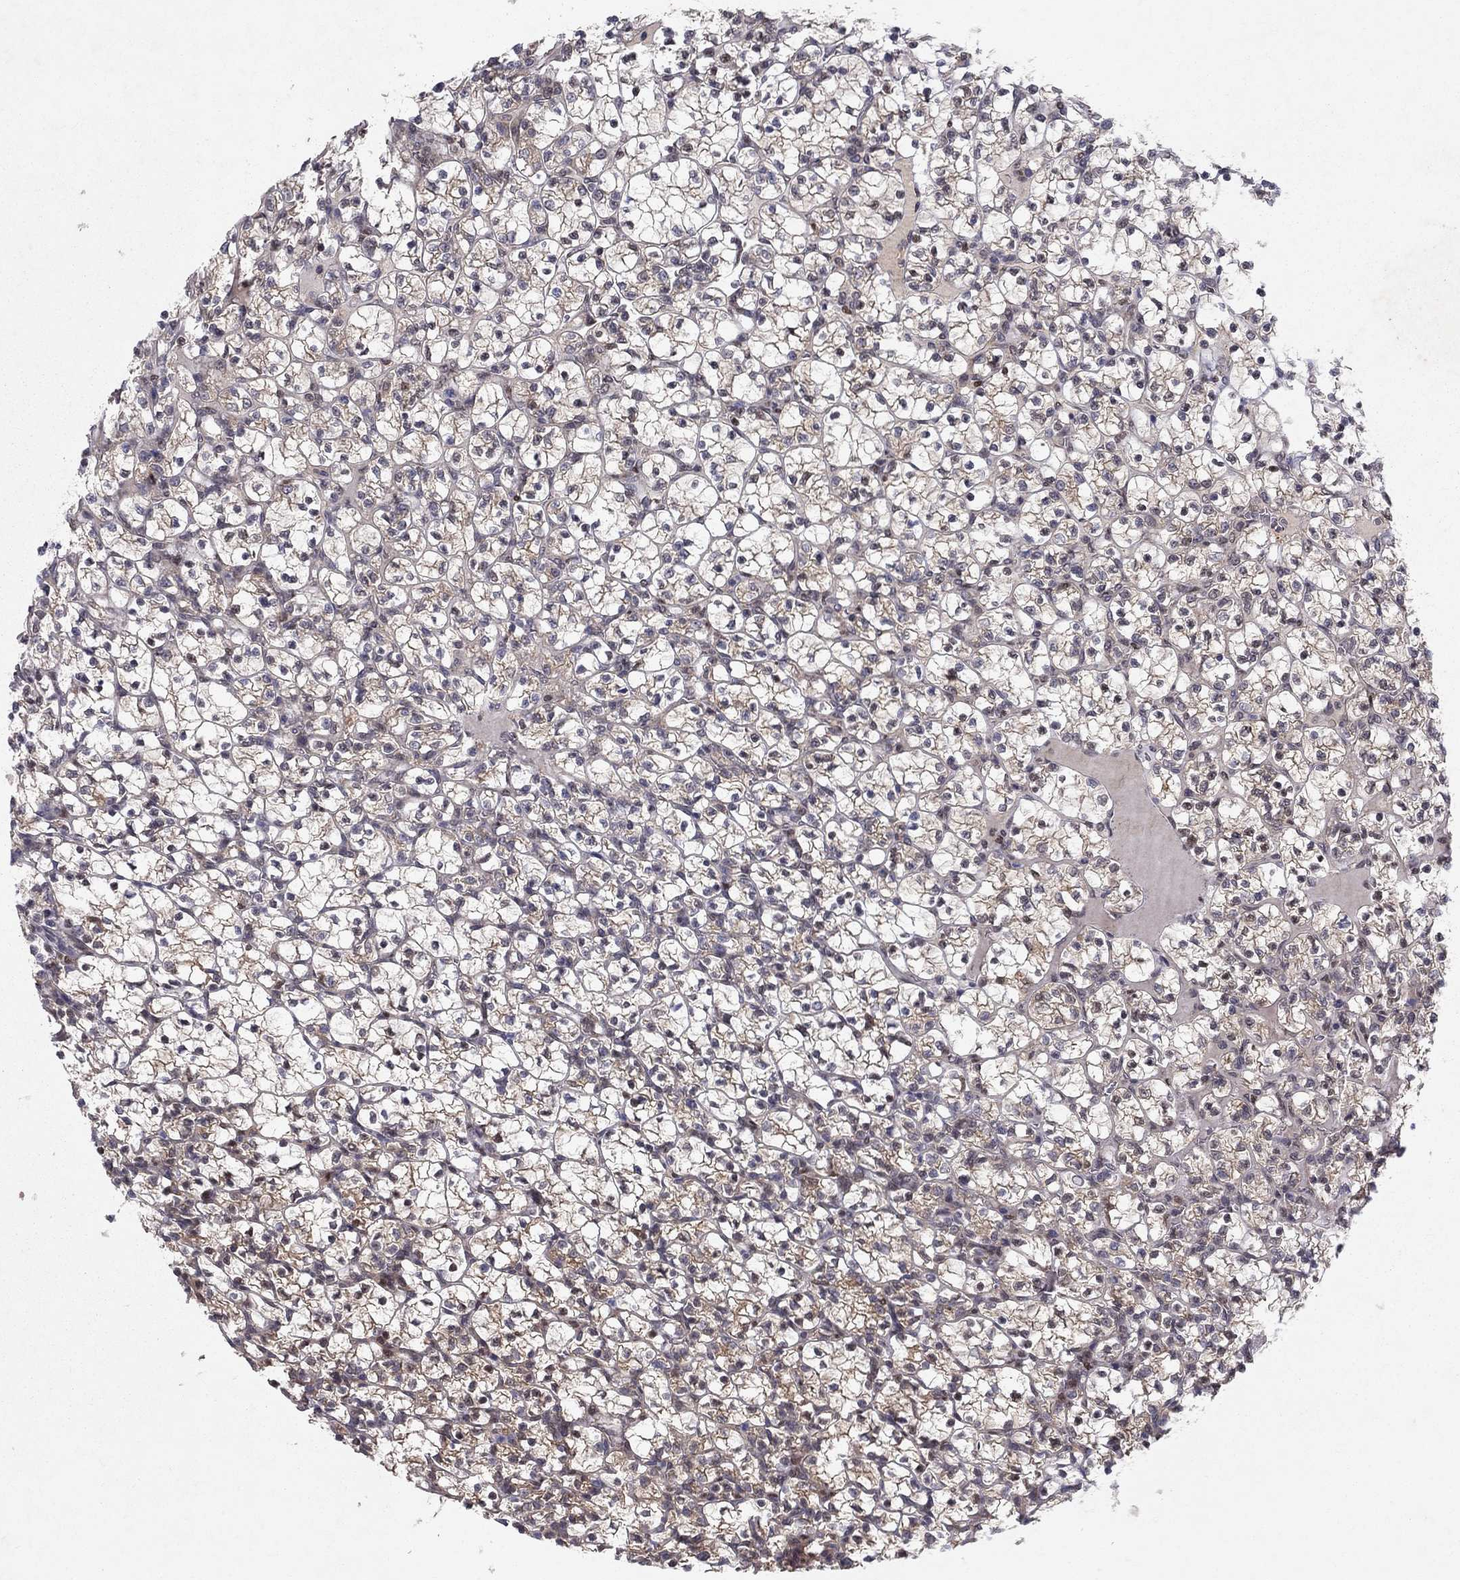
{"staining": {"intensity": "moderate", "quantity": "25%-75%", "location": "cytoplasmic/membranous"}, "tissue": "renal cancer", "cell_type": "Tumor cells", "image_type": "cancer", "snomed": [{"axis": "morphology", "description": "Adenocarcinoma, NOS"}, {"axis": "topography", "description": "Kidney"}], "caption": "Adenocarcinoma (renal) stained with a protein marker reveals moderate staining in tumor cells.", "gene": "CRTC1", "patient": {"sex": "female", "age": 89}}